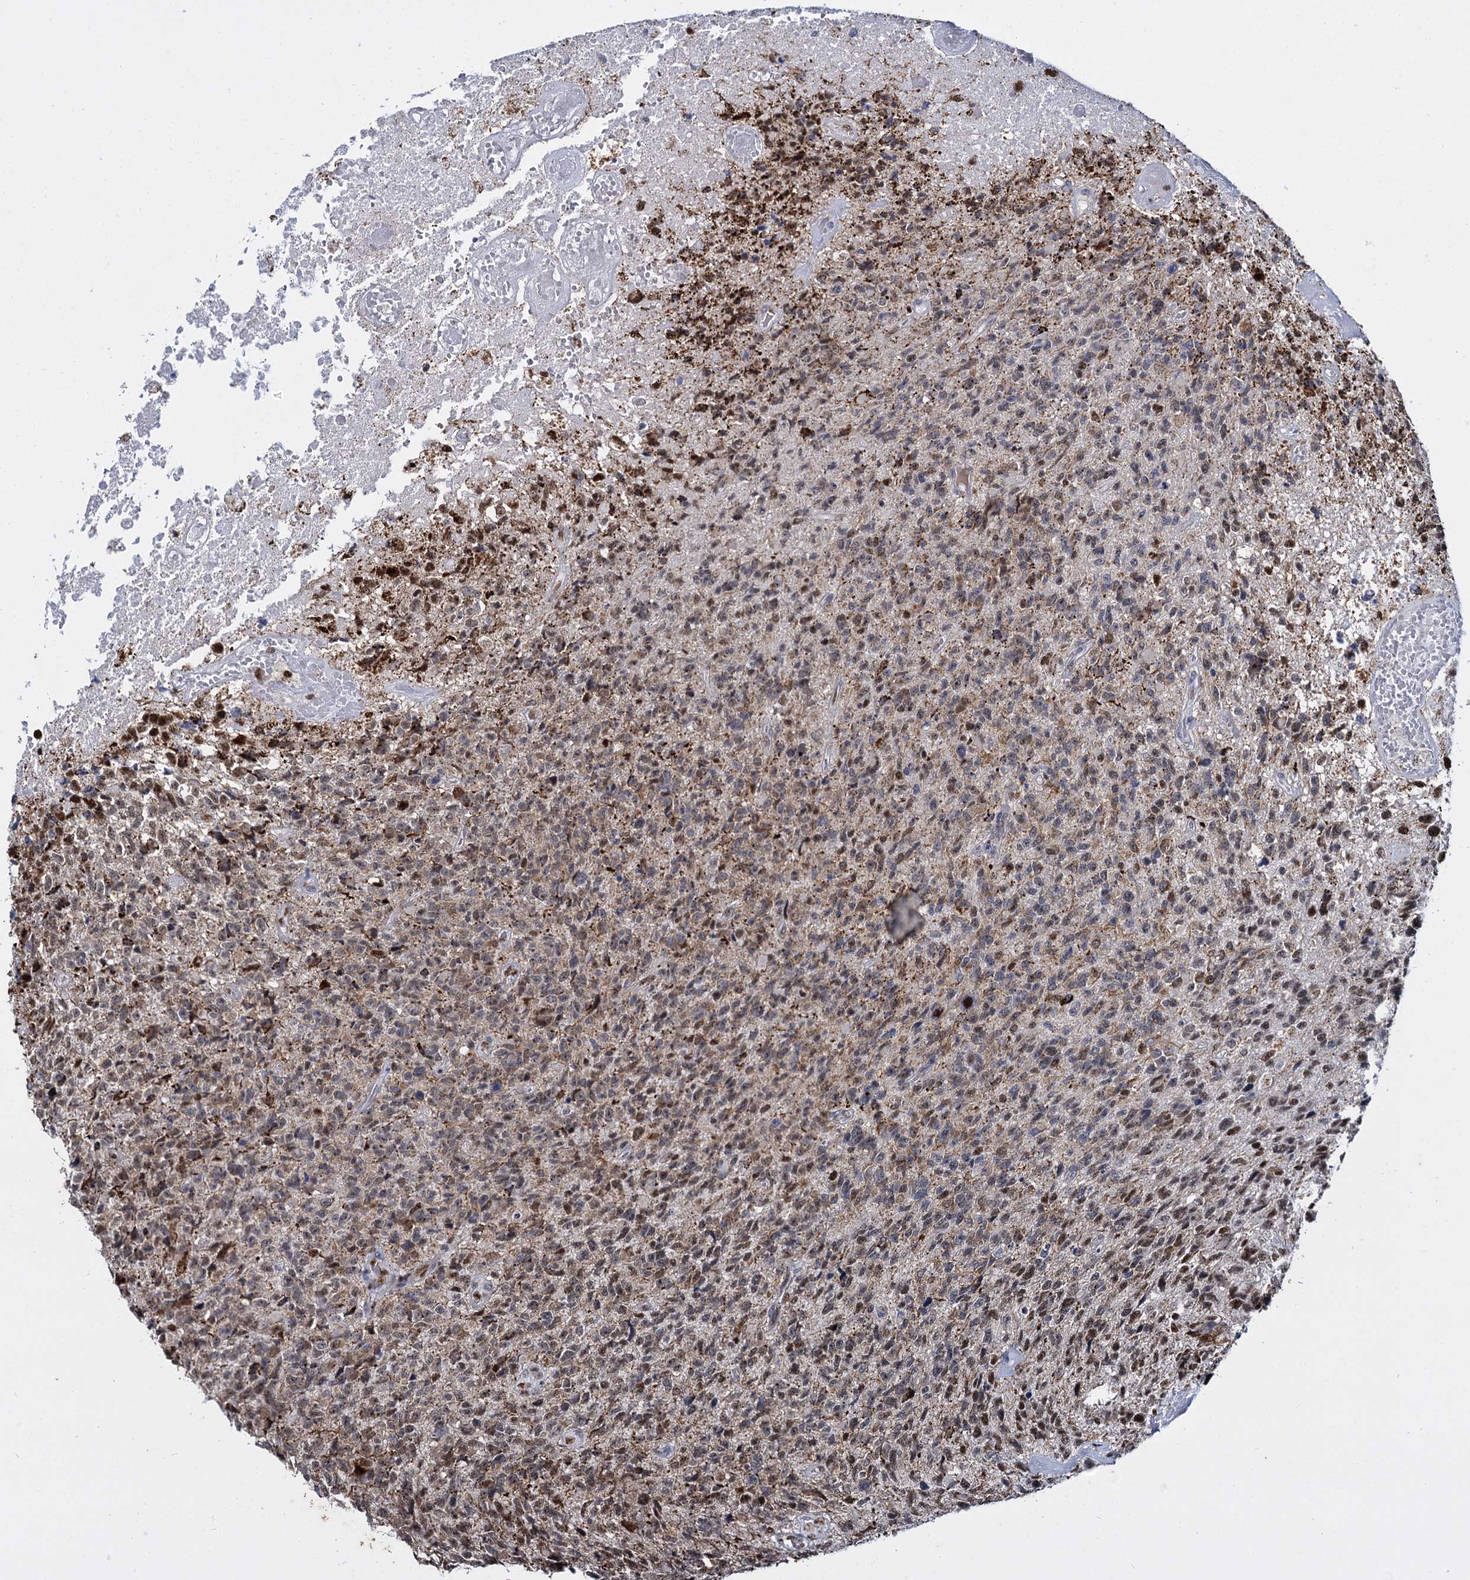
{"staining": {"intensity": "moderate", "quantity": "25%-75%", "location": "nuclear"}, "tissue": "glioma", "cell_type": "Tumor cells", "image_type": "cancer", "snomed": [{"axis": "morphology", "description": "Glioma, malignant, High grade"}, {"axis": "topography", "description": "Brain"}], "caption": "Immunohistochemistry (IHC) micrograph of human glioma stained for a protein (brown), which reveals medium levels of moderate nuclear positivity in about 25%-75% of tumor cells.", "gene": "RPUSD4", "patient": {"sex": "male", "age": 76}}